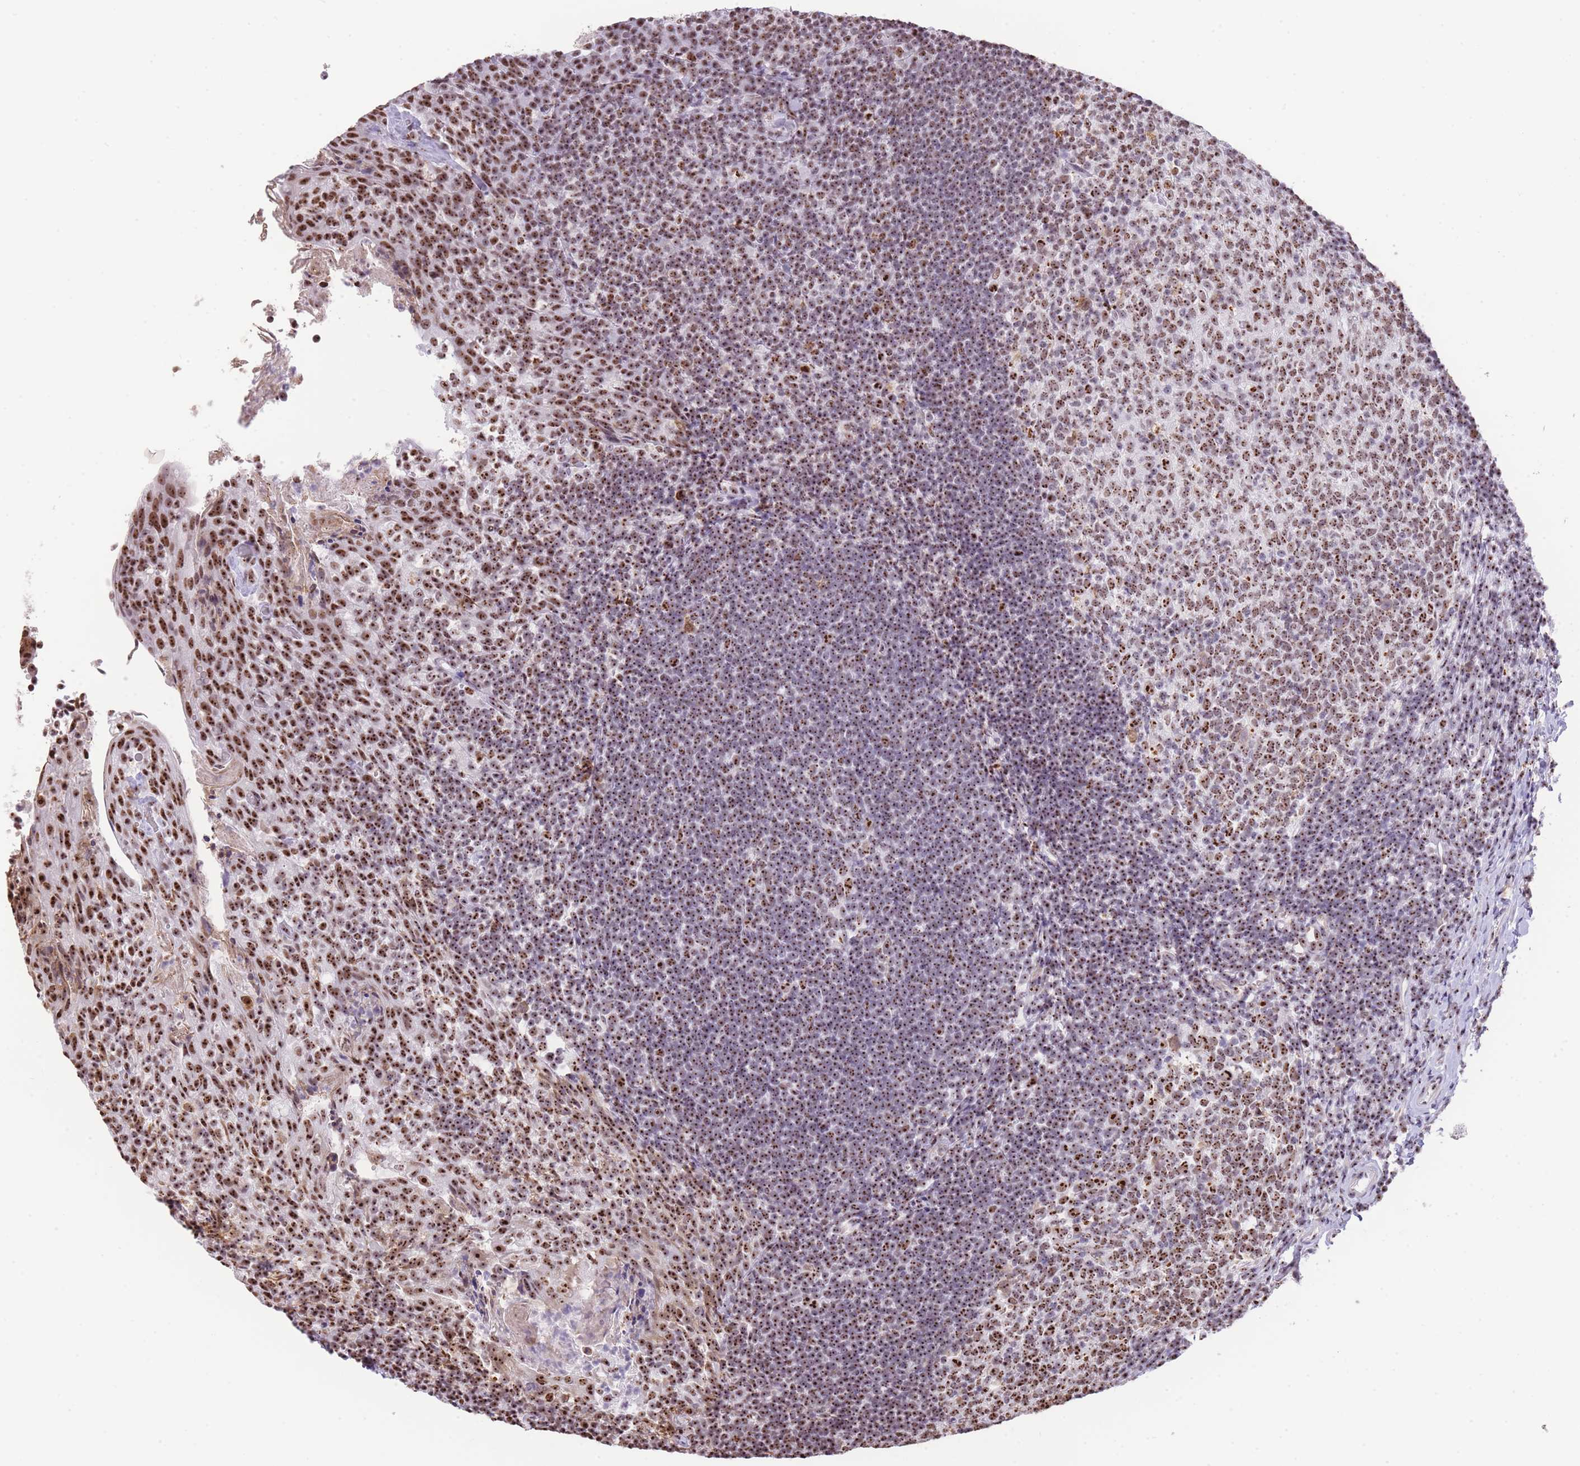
{"staining": {"intensity": "moderate", "quantity": ">75%", "location": "nuclear"}, "tissue": "tonsil", "cell_type": "Germinal center cells", "image_type": "normal", "snomed": [{"axis": "morphology", "description": "Normal tissue, NOS"}, {"axis": "topography", "description": "Tonsil"}], "caption": "Protein analysis of normal tonsil exhibits moderate nuclear expression in approximately >75% of germinal center cells. (DAB = brown stain, brightfield microscopy at high magnification).", "gene": "EVC2", "patient": {"sex": "female", "age": 10}}